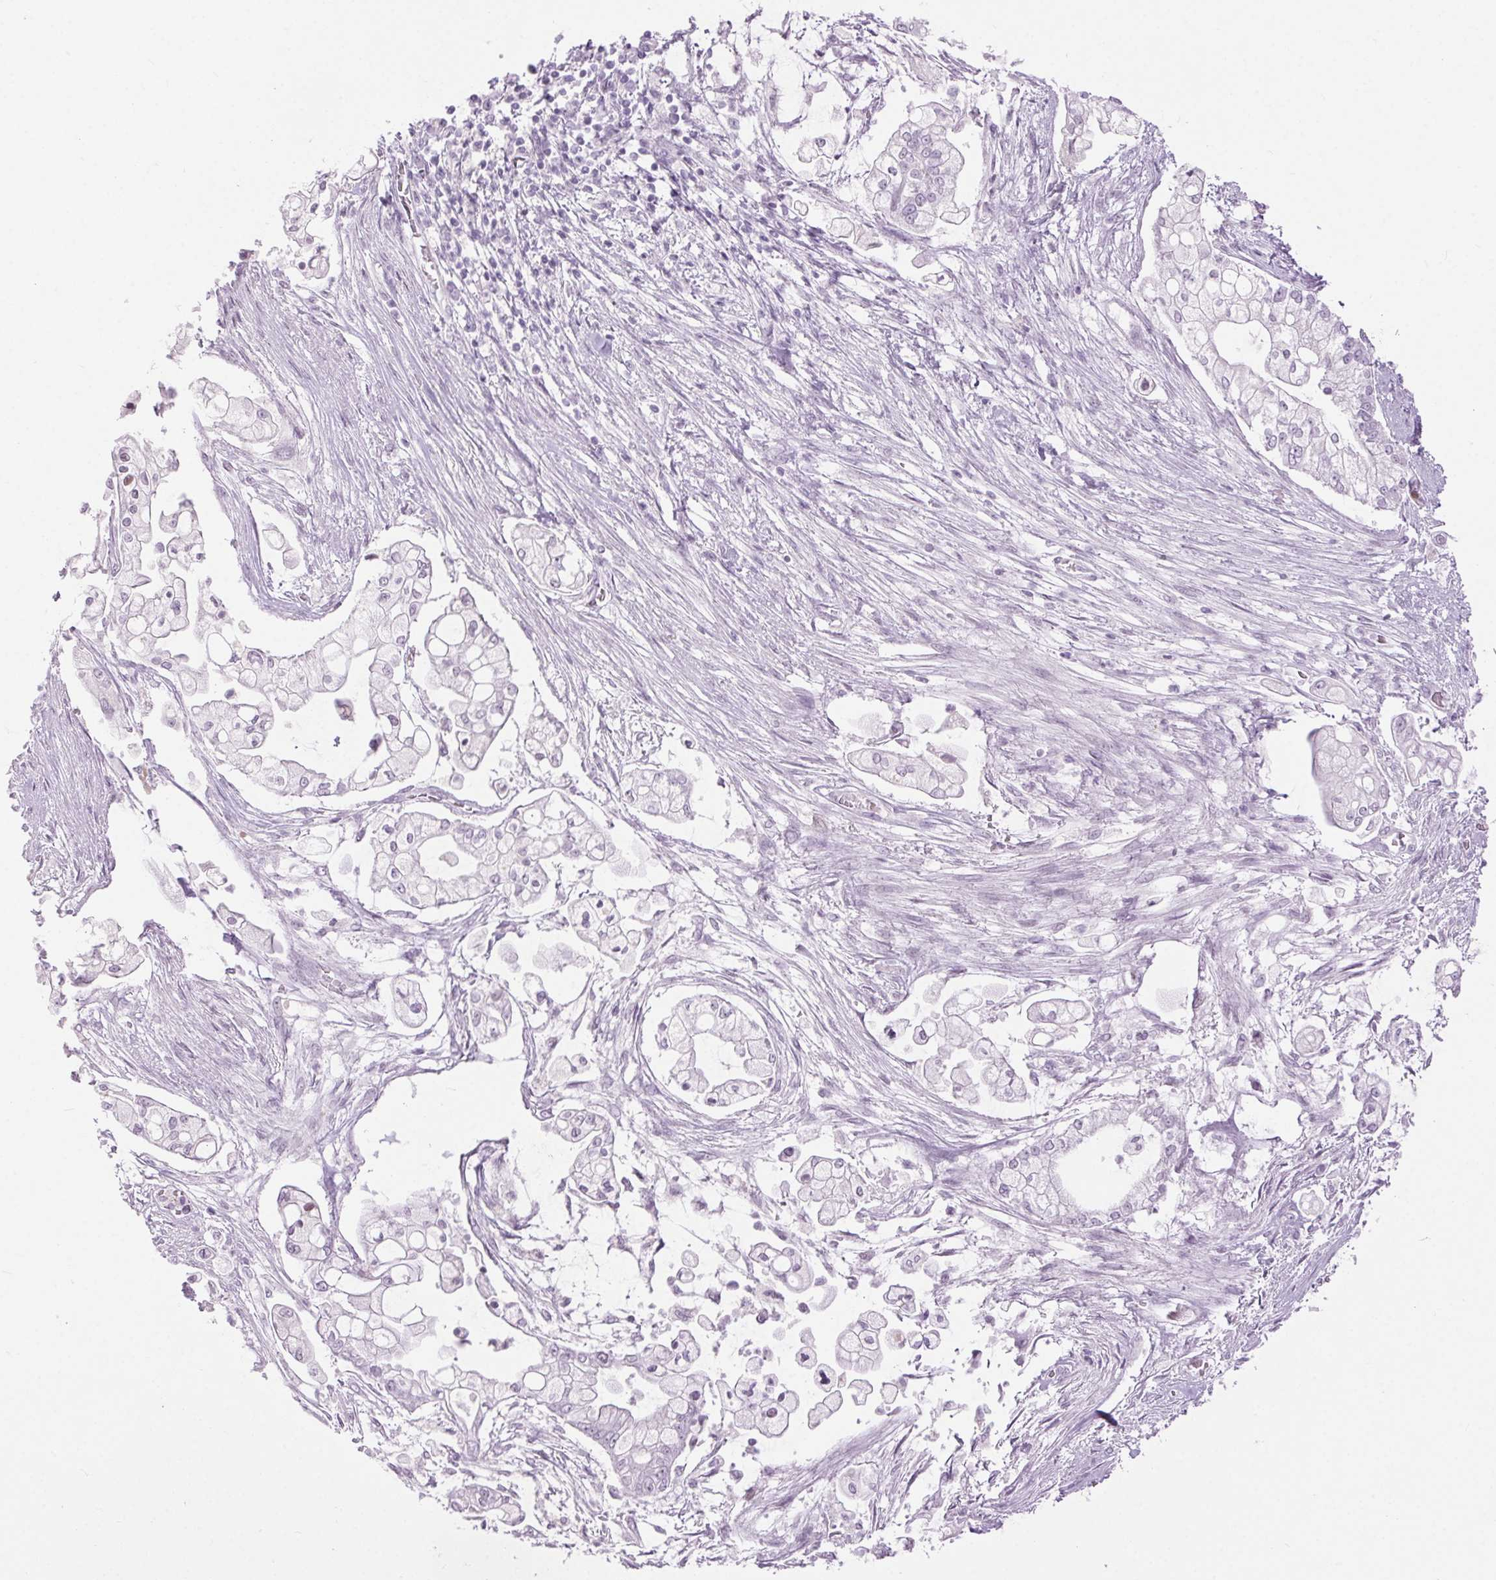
{"staining": {"intensity": "negative", "quantity": "none", "location": "none"}, "tissue": "pancreatic cancer", "cell_type": "Tumor cells", "image_type": "cancer", "snomed": [{"axis": "morphology", "description": "Adenocarcinoma, NOS"}, {"axis": "topography", "description": "Pancreas"}], "caption": "Tumor cells show no significant expression in adenocarcinoma (pancreatic).", "gene": "BEND2", "patient": {"sex": "female", "age": 69}}